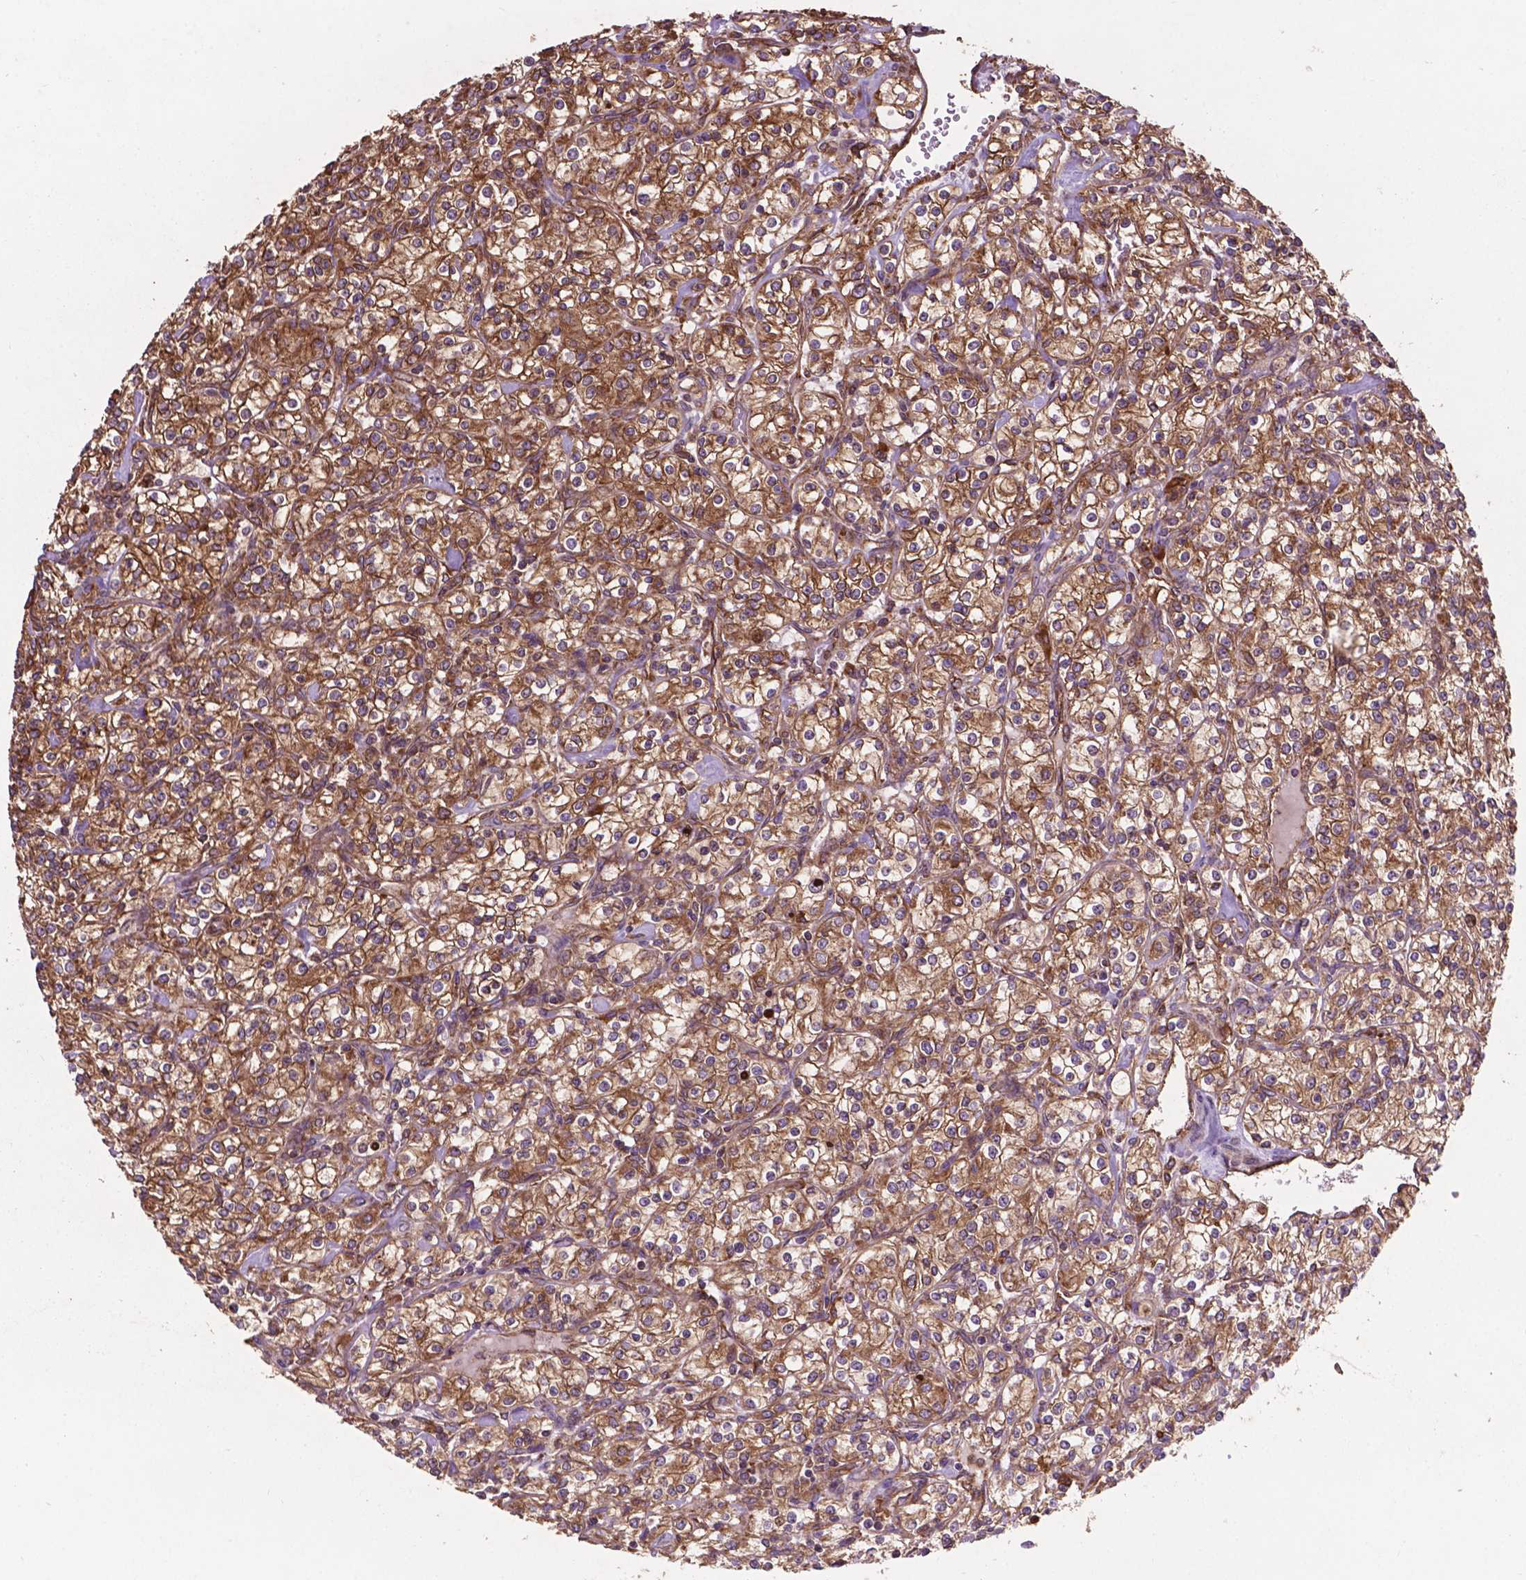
{"staining": {"intensity": "moderate", "quantity": ">75%", "location": "cytoplasmic/membranous"}, "tissue": "renal cancer", "cell_type": "Tumor cells", "image_type": "cancer", "snomed": [{"axis": "morphology", "description": "Adenocarcinoma, NOS"}, {"axis": "topography", "description": "Kidney"}], "caption": "Moderate cytoplasmic/membranous protein expression is identified in approximately >75% of tumor cells in renal adenocarcinoma.", "gene": "CCDC71L", "patient": {"sex": "male", "age": 77}}